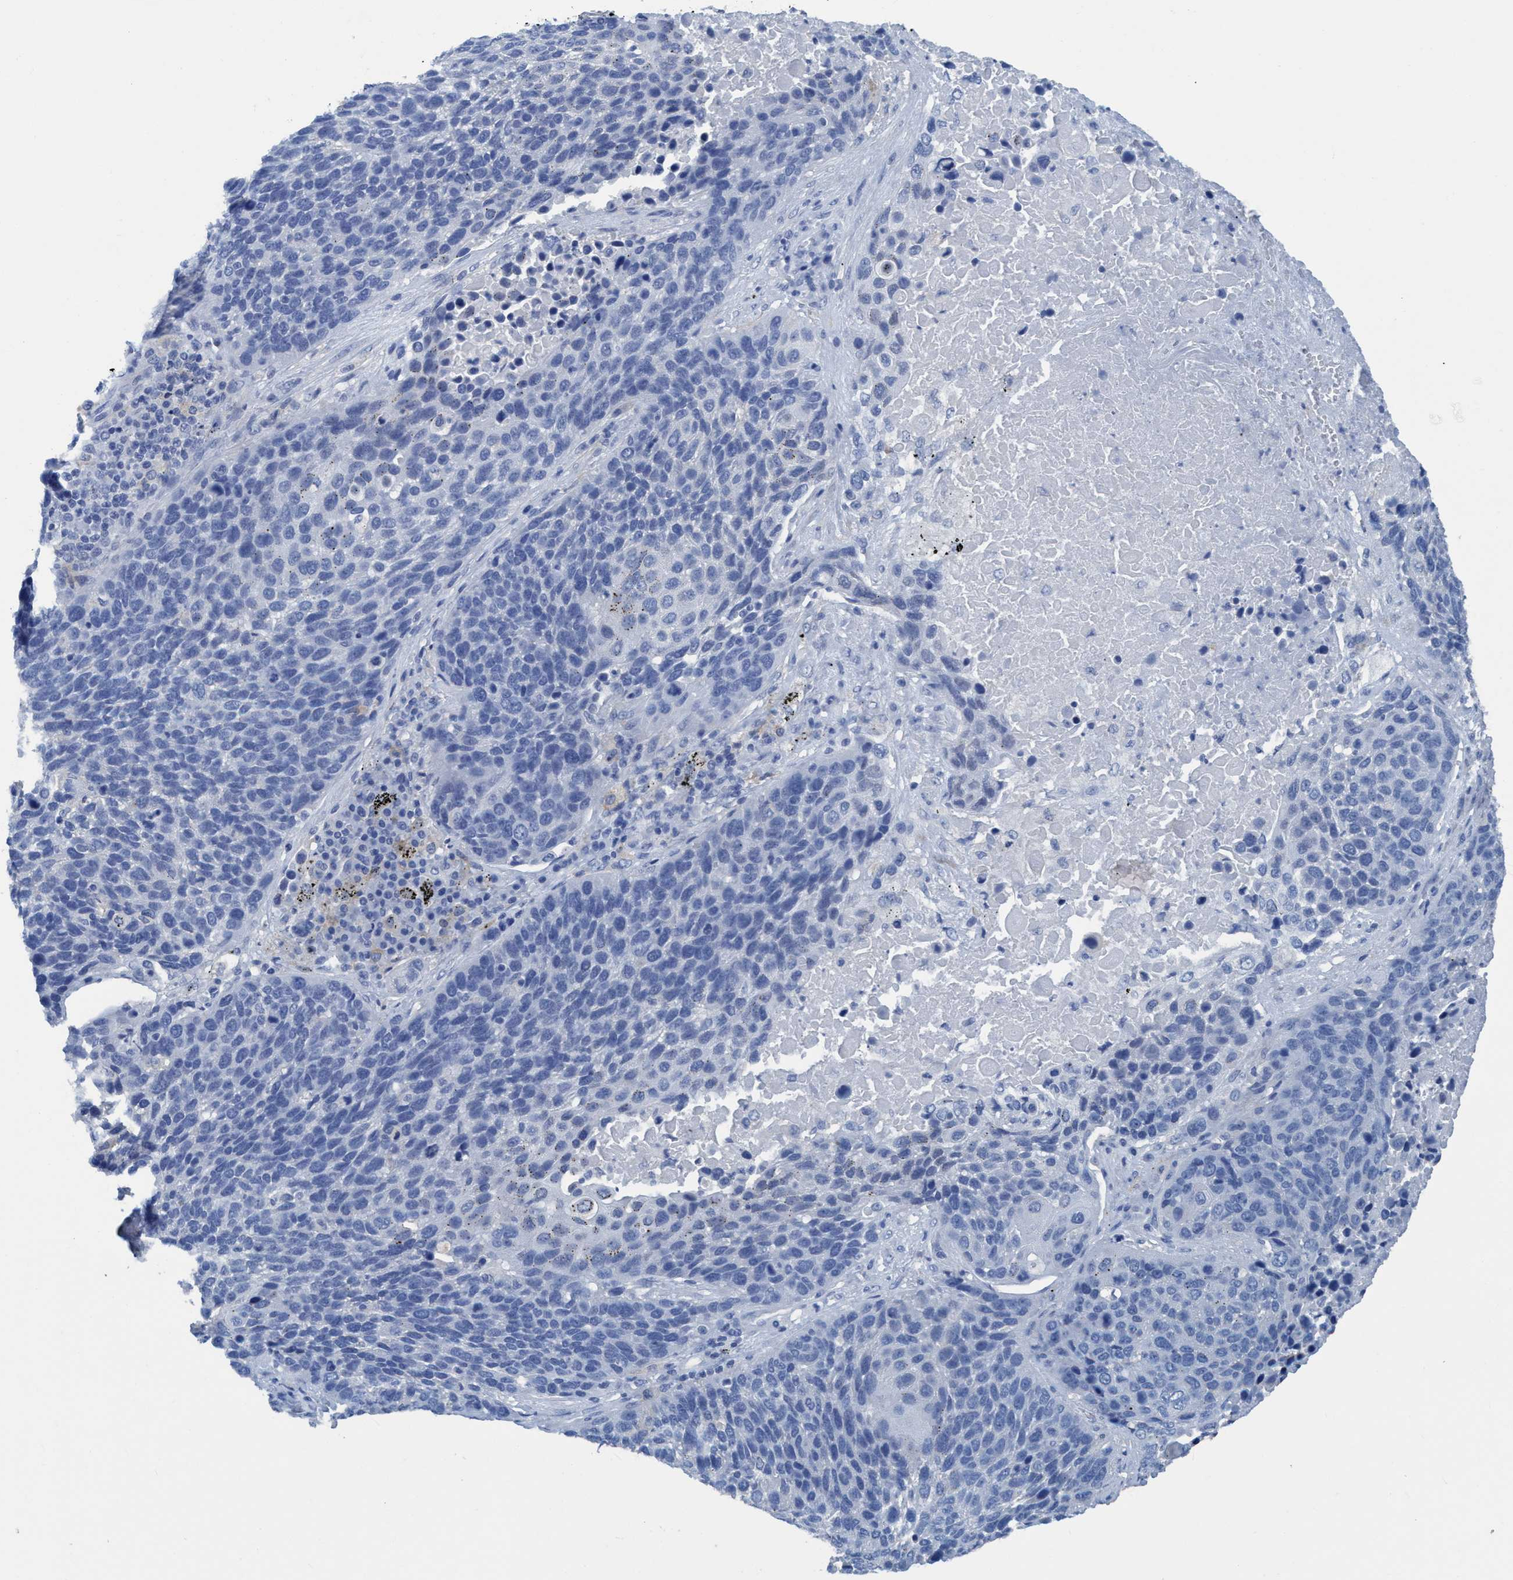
{"staining": {"intensity": "negative", "quantity": "none", "location": "none"}, "tissue": "lung cancer", "cell_type": "Tumor cells", "image_type": "cancer", "snomed": [{"axis": "morphology", "description": "Squamous cell carcinoma, NOS"}, {"axis": "topography", "description": "Lung"}], "caption": "Immunohistochemistry (IHC) micrograph of human lung cancer (squamous cell carcinoma) stained for a protein (brown), which displays no staining in tumor cells. The staining is performed using DAB brown chromogen with nuclei counter-stained in using hematoxylin.", "gene": "DNAI1", "patient": {"sex": "male", "age": 66}}